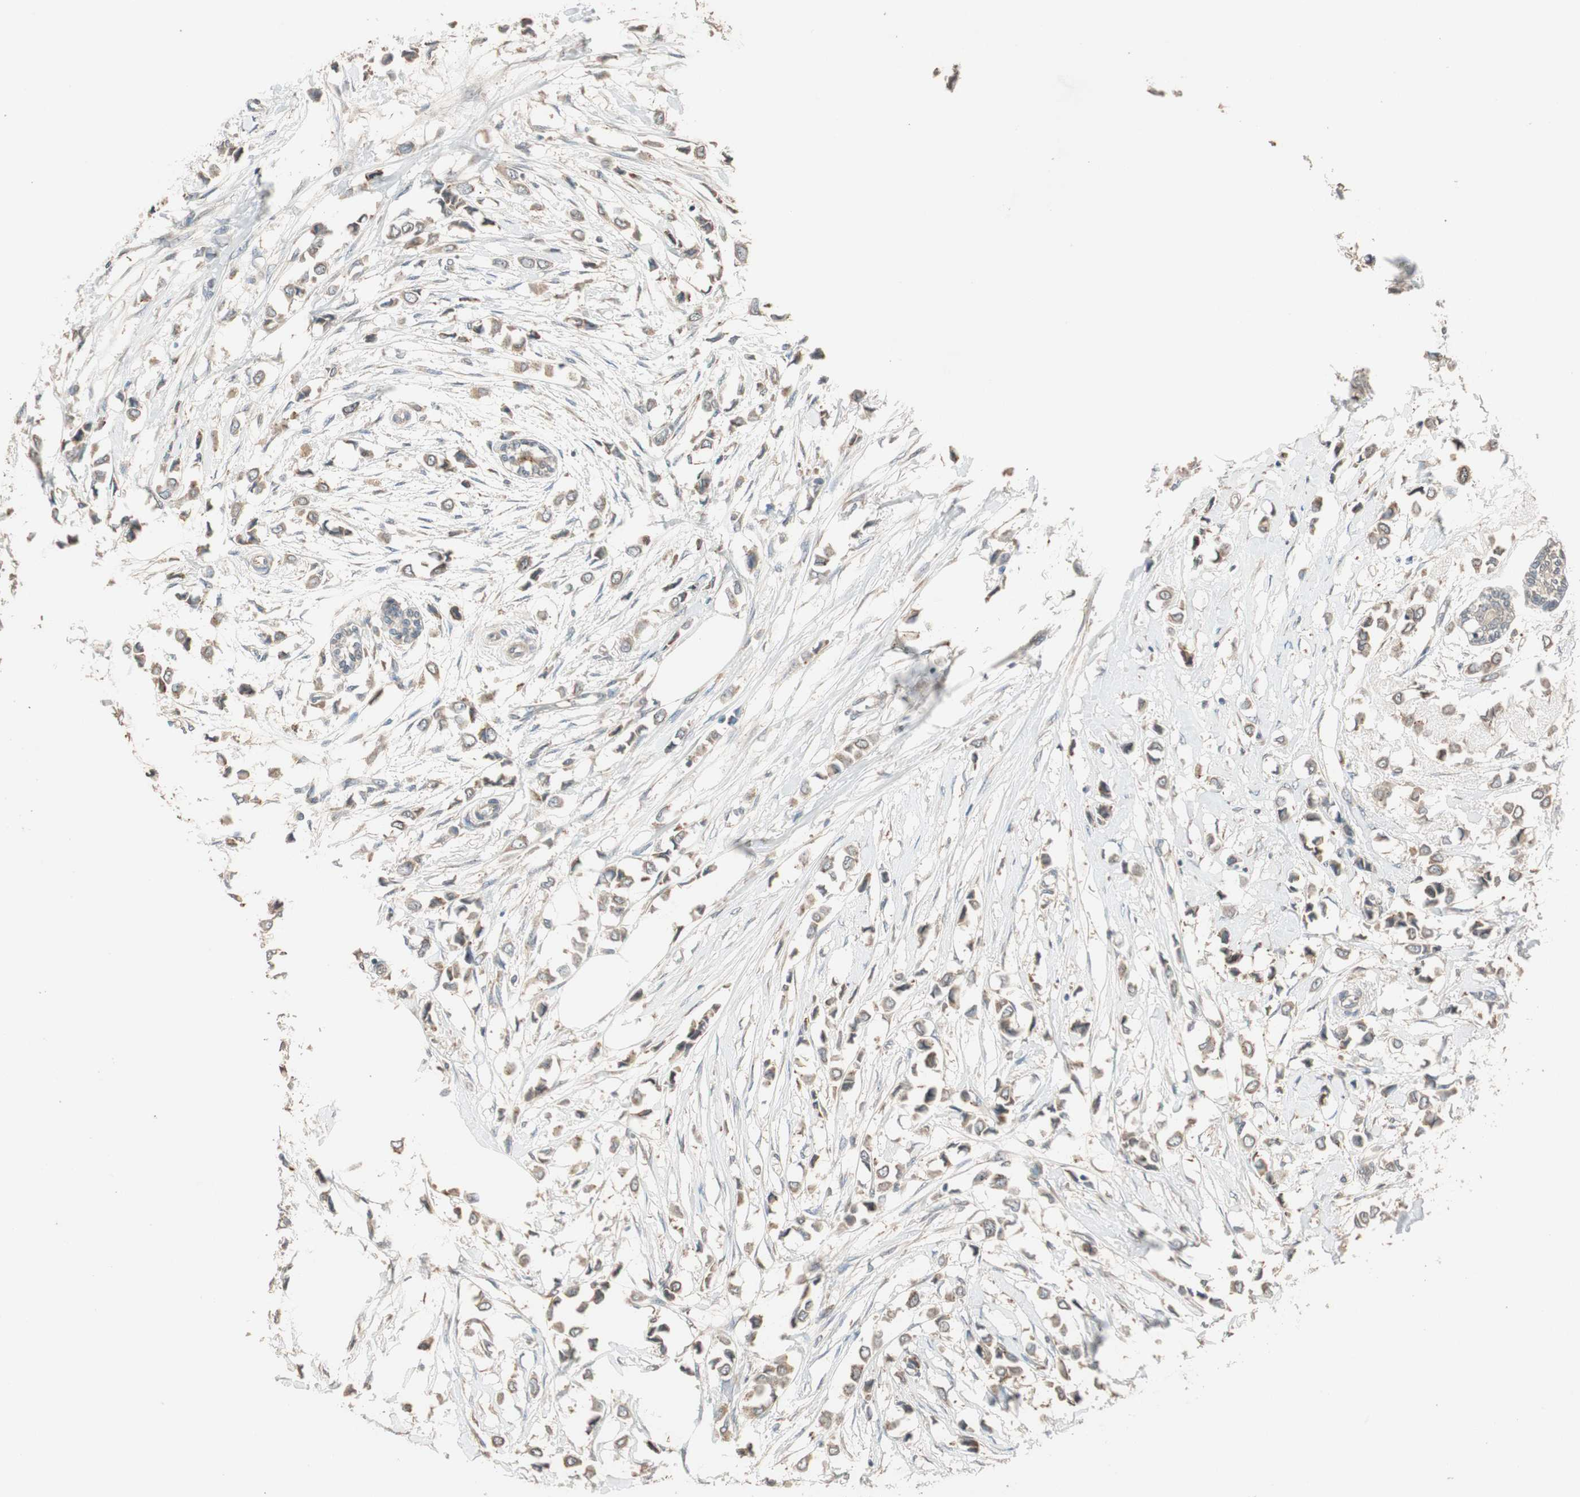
{"staining": {"intensity": "weak", "quantity": ">75%", "location": "cytoplasmic/membranous"}, "tissue": "breast cancer", "cell_type": "Tumor cells", "image_type": "cancer", "snomed": [{"axis": "morphology", "description": "Lobular carcinoma"}, {"axis": "topography", "description": "Breast"}], "caption": "Breast lobular carcinoma tissue exhibits weak cytoplasmic/membranous expression in about >75% of tumor cells, visualized by immunohistochemistry.", "gene": "ATP6AP2", "patient": {"sex": "female", "age": 51}}